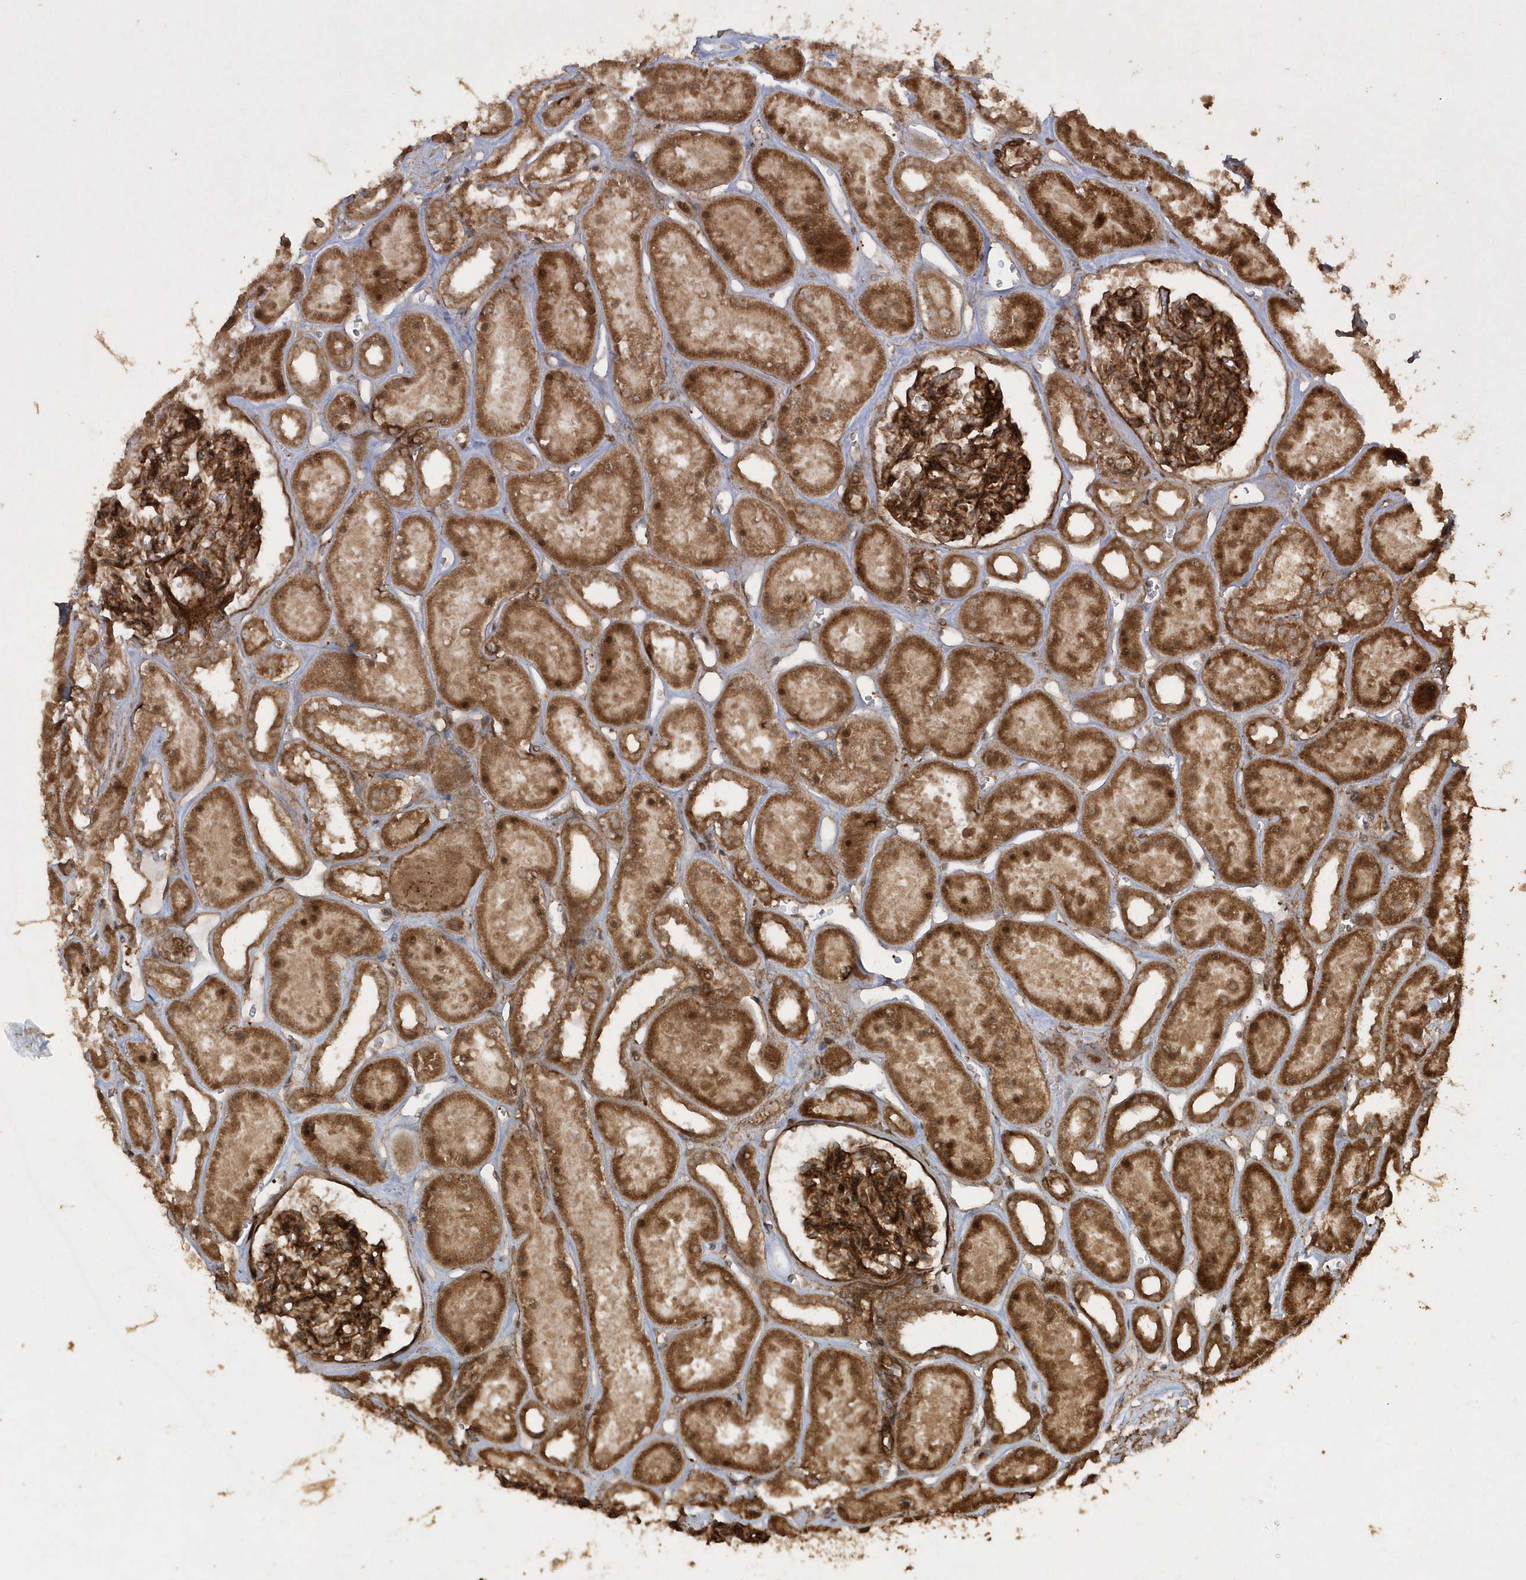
{"staining": {"intensity": "strong", "quantity": ">75%", "location": "cytoplasmic/membranous"}, "tissue": "kidney", "cell_type": "Cells in glomeruli", "image_type": "normal", "snomed": [{"axis": "morphology", "description": "Normal tissue, NOS"}, {"axis": "topography", "description": "Kidney"}], "caption": "Strong cytoplasmic/membranous positivity for a protein is appreciated in approximately >75% of cells in glomeruli of normal kidney using immunohistochemistry (IHC).", "gene": "AVPI1", "patient": {"sex": "female", "age": 41}}